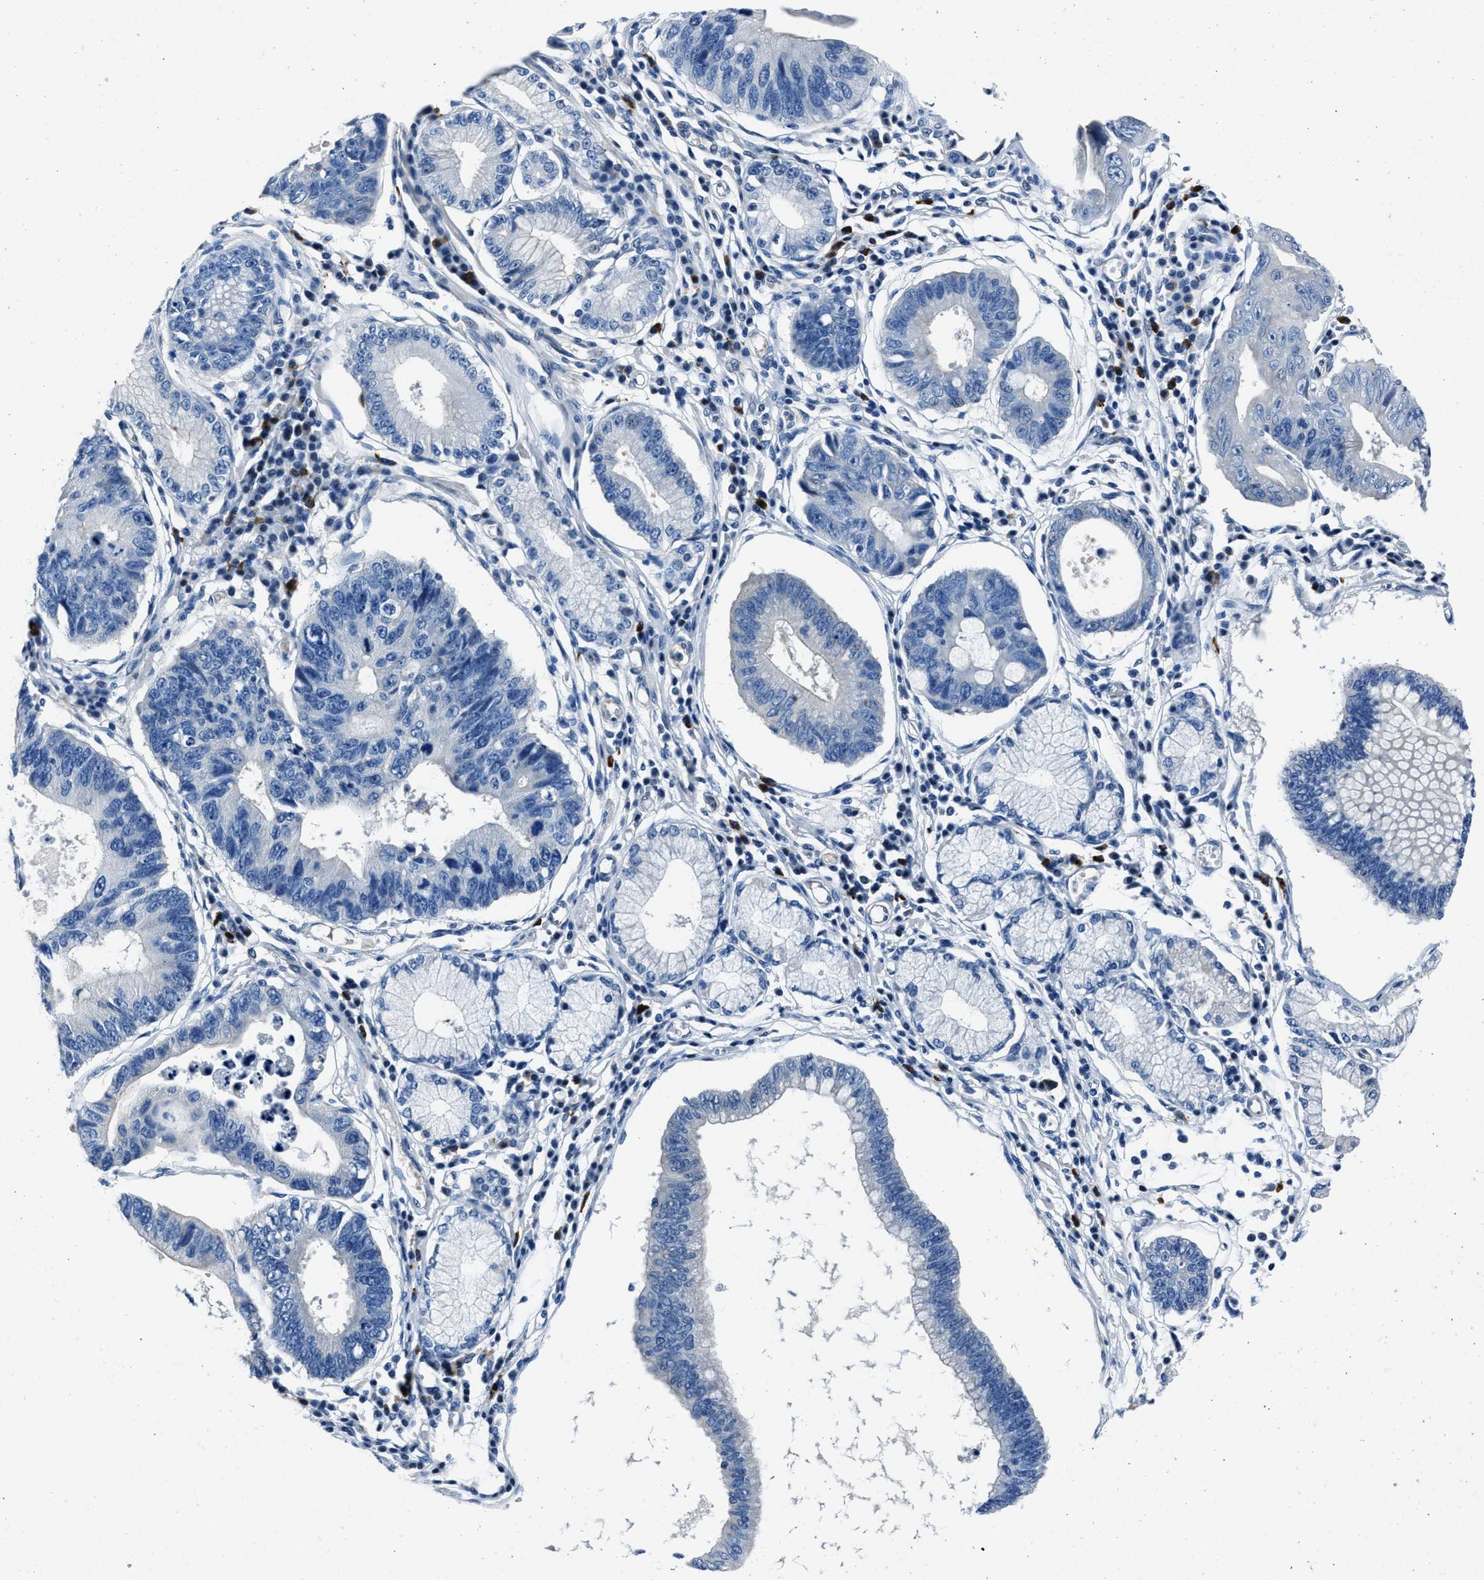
{"staining": {"intensity": "negative", "quantity": "none", "location": "none"}, "tissue": "stomach cancer", "cell_type": "Tumor cells", "image_type": "cancer", "snomed": [{"axis": "morphology", "description": "Adenocarcinoma, NOS"}, {"axis": "topography", "description": "Stomach"}], "caption": "Protein analysis of stomach cancer shows no significant expression in tumor cells.", "gene": "NACAD", "patient": {"sex": "male", "age": 59}}